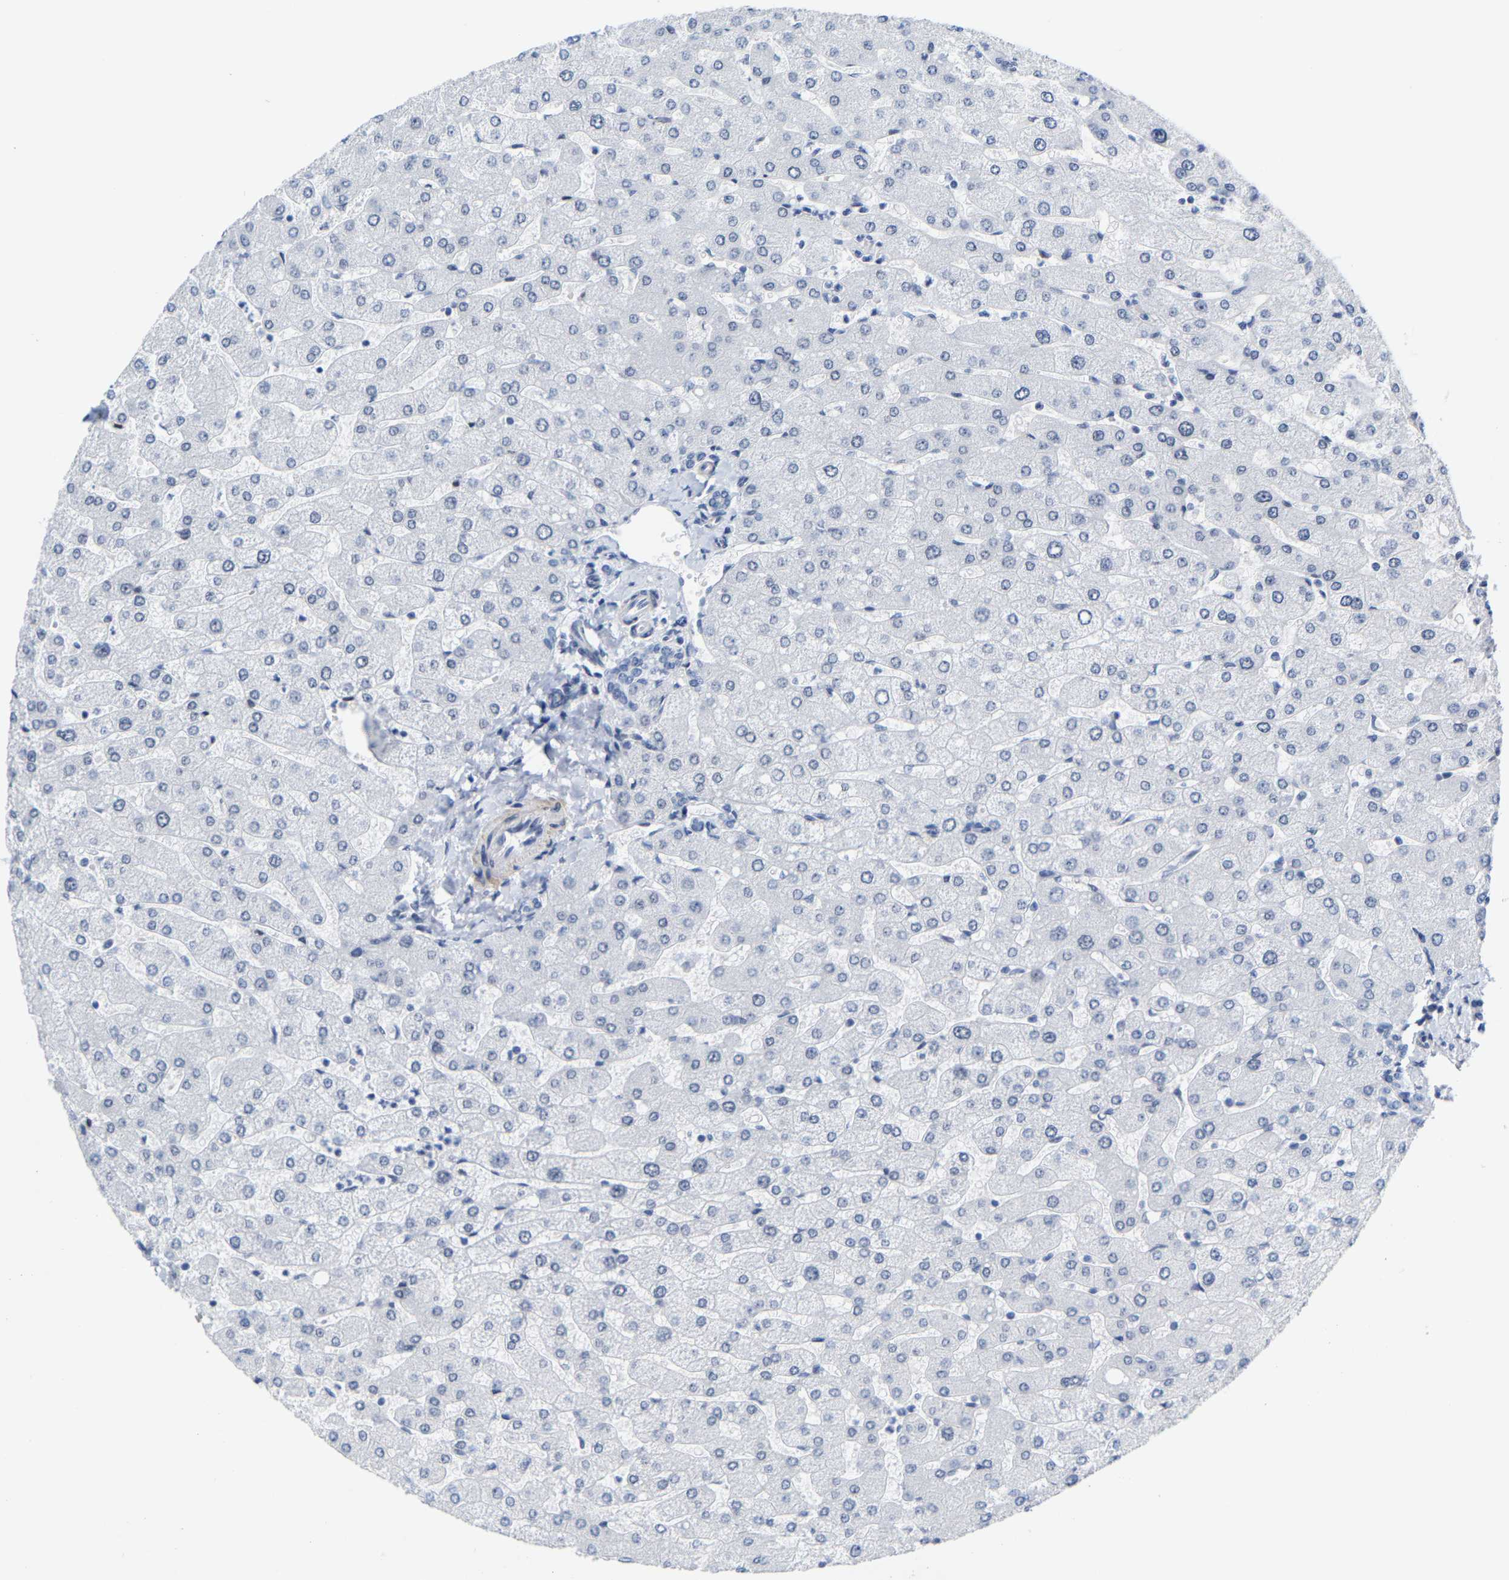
{"staining": {"intensity": "negative", "quantity": "none", "location": "none"}, "tissue": "liver", "cell_type": "Cholangiocytes", "image_type": "normal", "snomed": [{"axis": "morphology", "description": "Normal tissue, NOS"}, {"axis": "topography", "description": "Liver"}], "caption": "This is a photomicrograph of immunohistochemistry staining of normal liver, which shows no staining in cholangiocytes.", "gene": "FAM180A", "patient": {"sex": "male", "age": 55}}